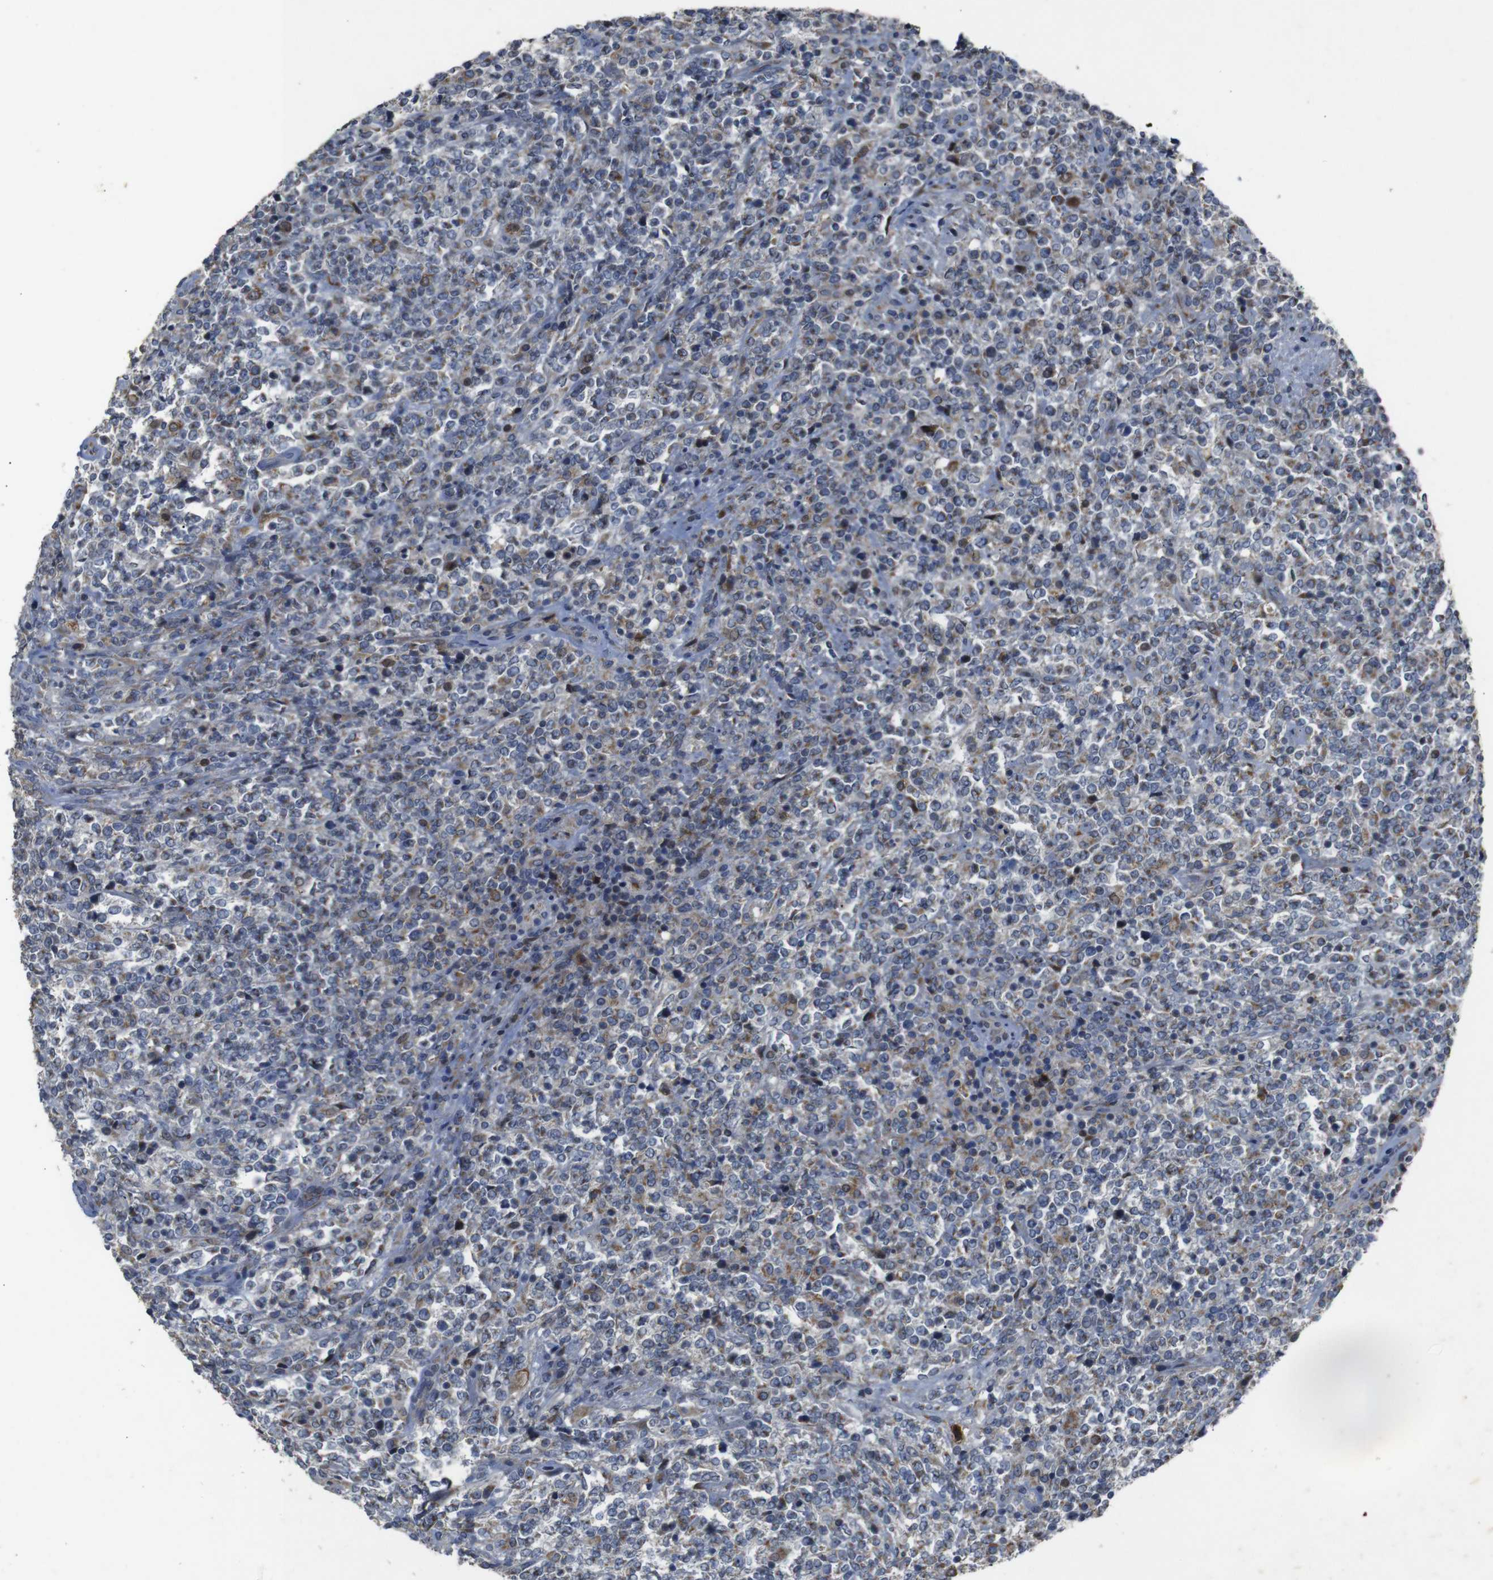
{"staining": {"intensity": "moderate", "quantity": "25%-75%", "location": "cytoplasmic/membranous"}, "tissue": "lymphoma", "cell_type": "Tumor cells", "image_type": "cancer", "snomed": [{"axis": "morphology", "description": "Malignant lymphoma, non-Hodgkin's type, High grade"}, {"axis": "topography", "description": "Soft tissue"}], "caption": "Moderate cytoplasmic/membranous staining is seen in approximately 25%-75% of tumor cells in lymphoma. (brown staining indicates protein expression, while blue staining denotes nuclei).", "gene": "CHST10", "patient": {"sex": "male", "age": 18}}